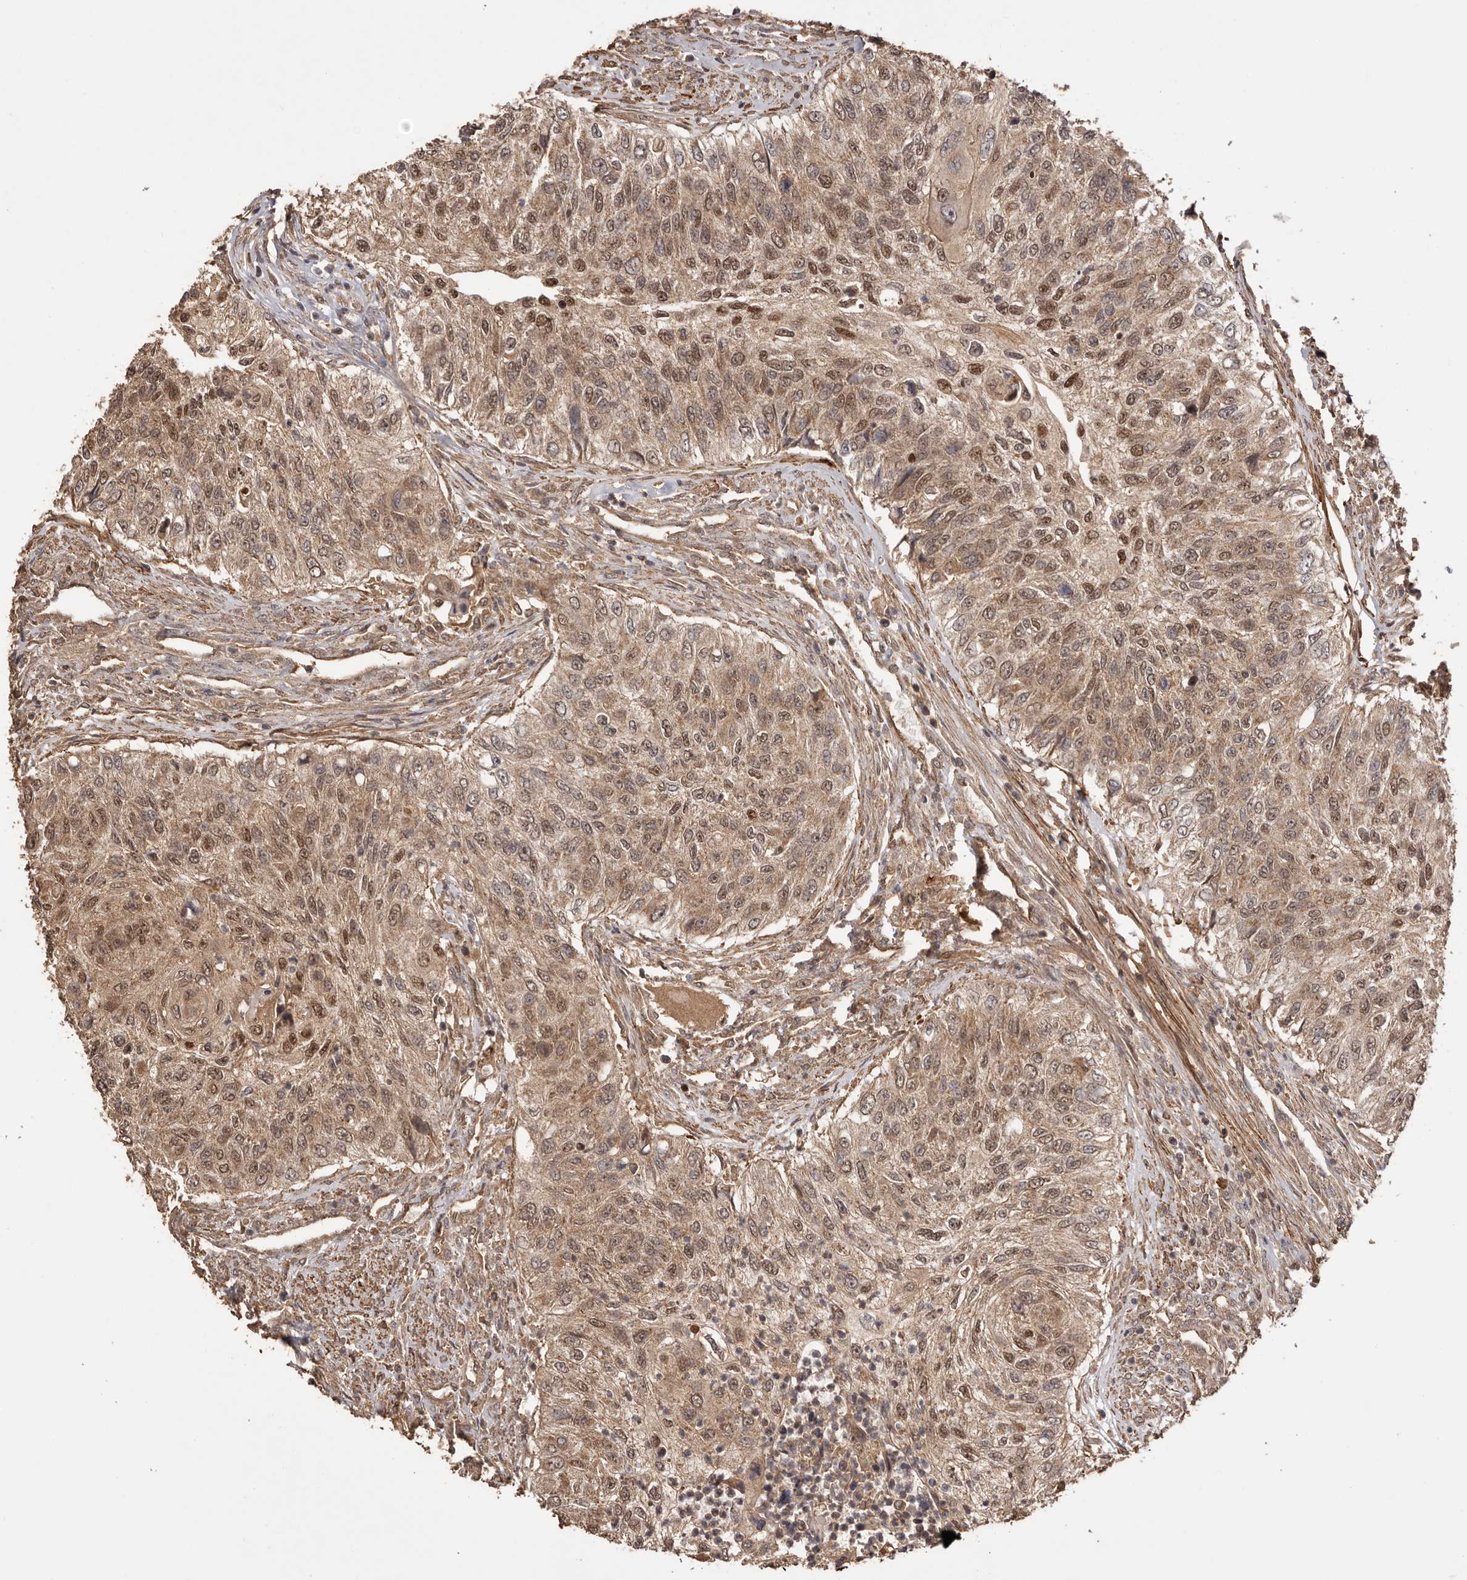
{"staining": {"intensity": "moderate", "quantity": ">75%", "location": "cytoplasmic/membranous,nuclear"}, "tissue": "urothelial cancer", "cell_type": "Tumor cells", "image_type": "cancer", "snomed": [{"axis": "morphology", "description": "Urothelial carcinoma, High grade"}, {"axis": "topography", "description": "Urinary bladder"}], "caption": "An immunohistochemistry (IHC) photomicrograph of tumor tissue is shown. Protein staining in brown labels moderate cytoplasmic/membranous and nuclear positivity in high-grade urothelial carcinoma within tumor cells.", "gene": "UBR2", "patient": {"sex": "female", "age": 60}}